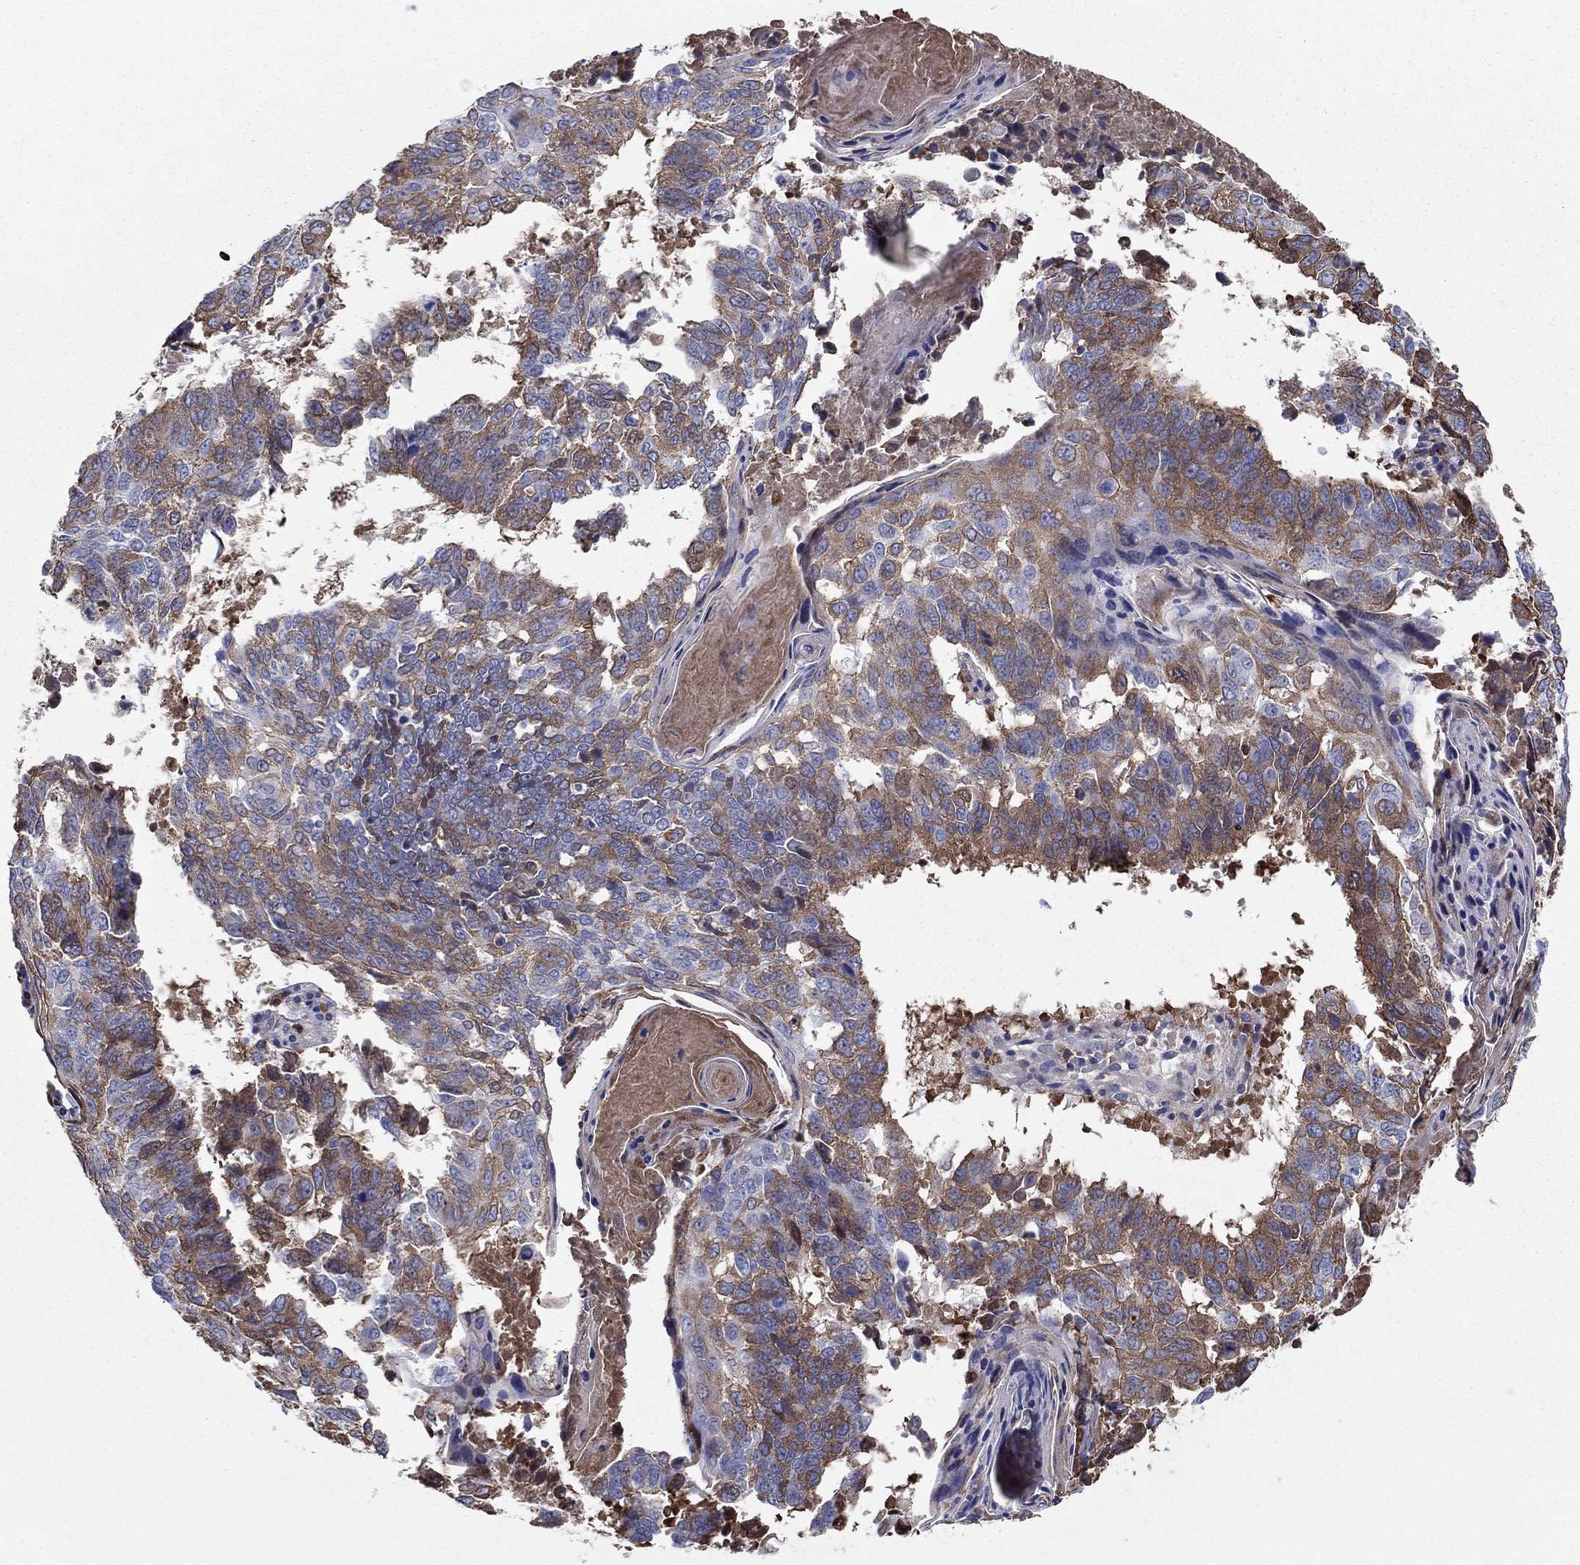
{"staining": {"intensity": "moderate", "quantity": ">75%", "location": "cytoplasmic/membranous"}, "tissue": "lung cancer", "cell_type": "Tumor cells", "image_type": "cancer", "snomed": [{"axis": "morphology", "description": "Squamous cell carcinoma, NOS"}, {"axis": "topography", "description": "Lung"}], "caption": "A brown stain labels moderate cytoplasmic/membranous positivity of a protein in human lung cancer tumor cells.", "gene": "HPX", "patient": {"sex": "male", "age": 73}}